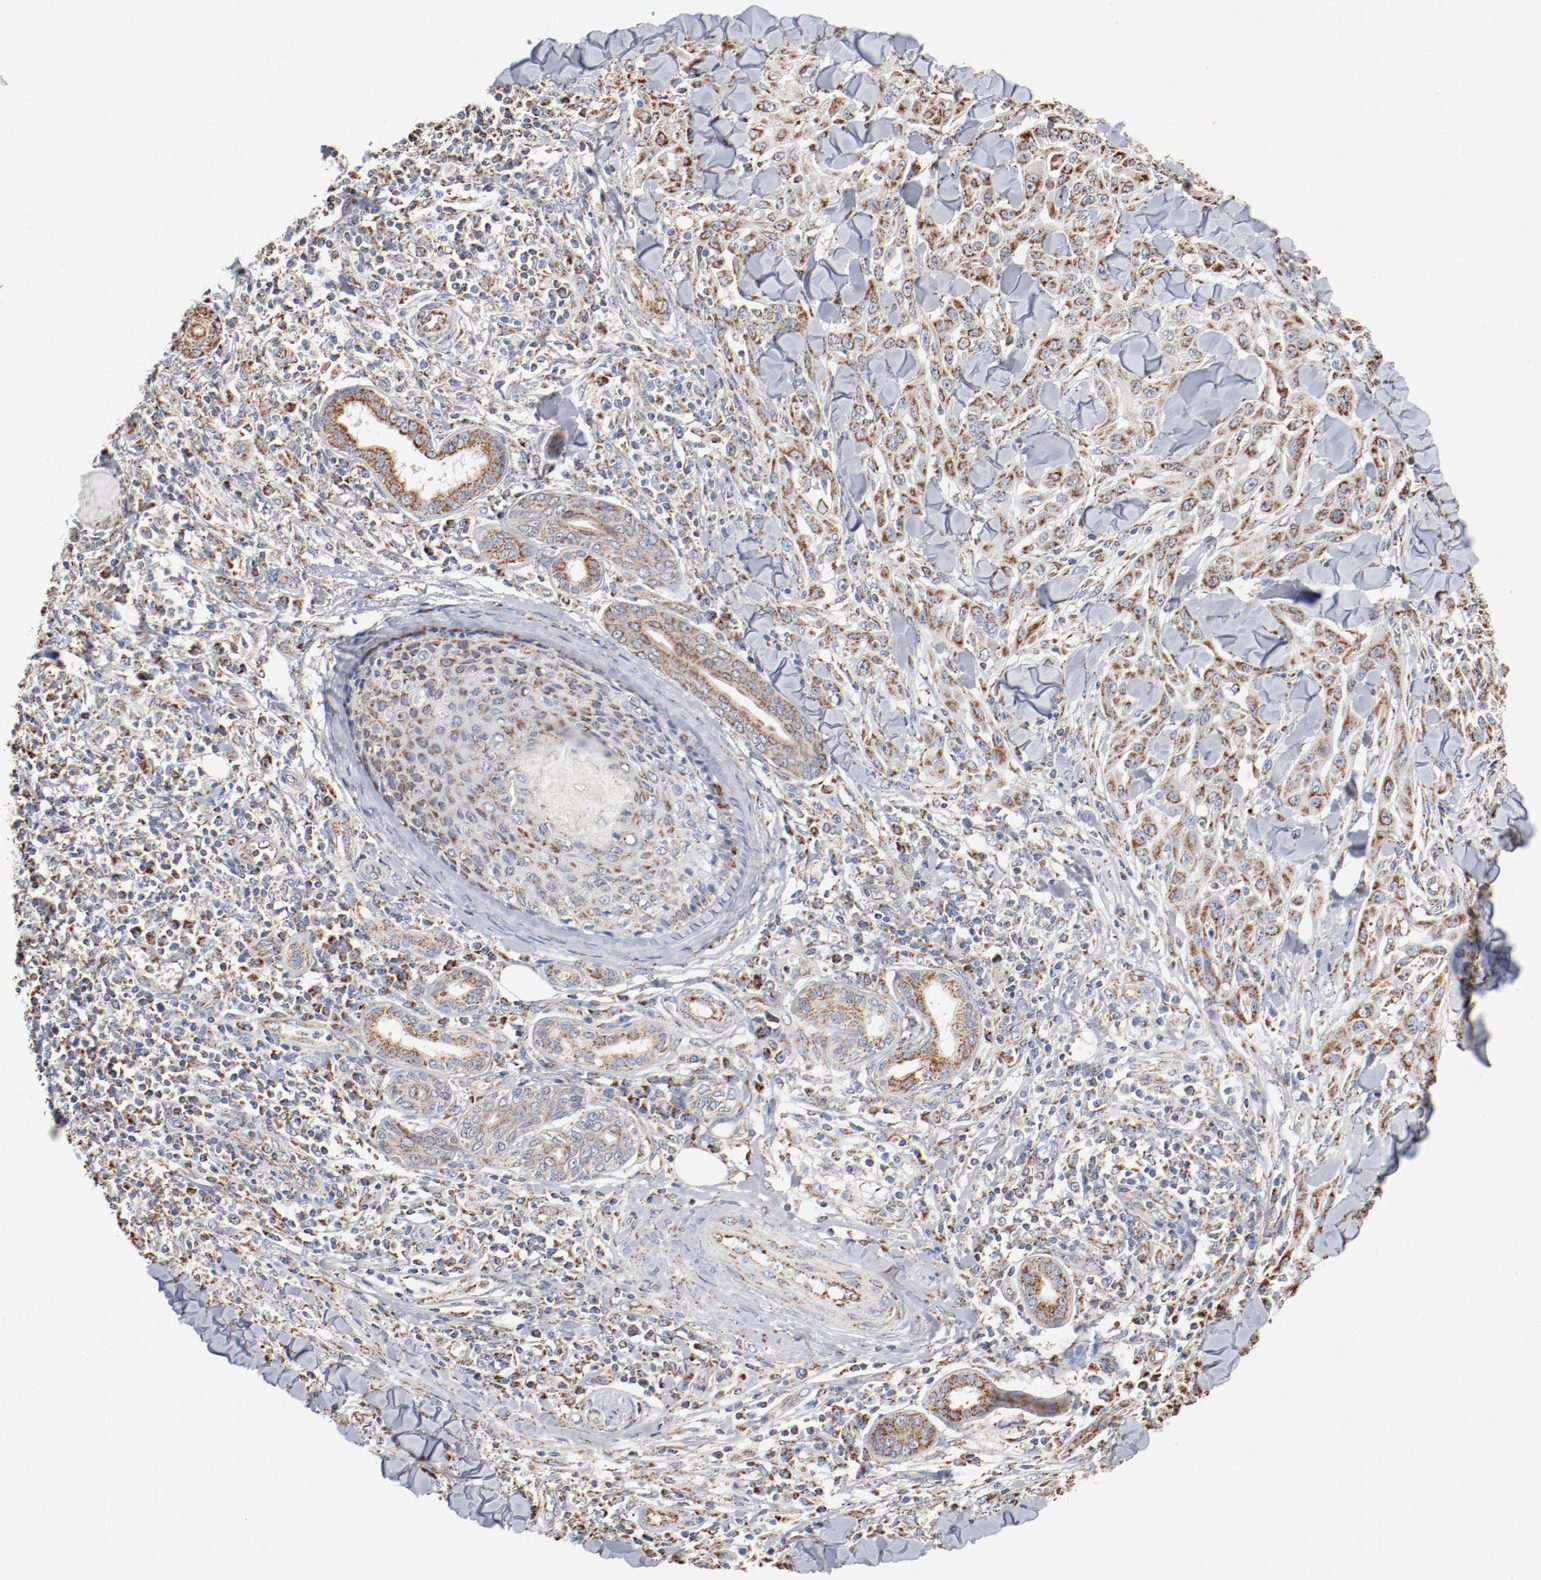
{"staining": {"intensity": "strong", "quantity": ">75%", "location": "cytoplasmic/membranous"}, "tissue": "skin cancer", "cell_type": "Tumor cells", "image_type": "cancer", "snomed": [{"axis": "morphology", "description": "Squamous cell carcinoma, NOS"}, {"axis": "topography", "description": "Skin"}], "caption": "The immunohistochemical stain labels strong cytoplasmic/membranous positivity in tumor cells of skin squamous cell carcinoma tissue.", "gene": "NDUFS4", "patient": {"sex": "male", "age": 24}}